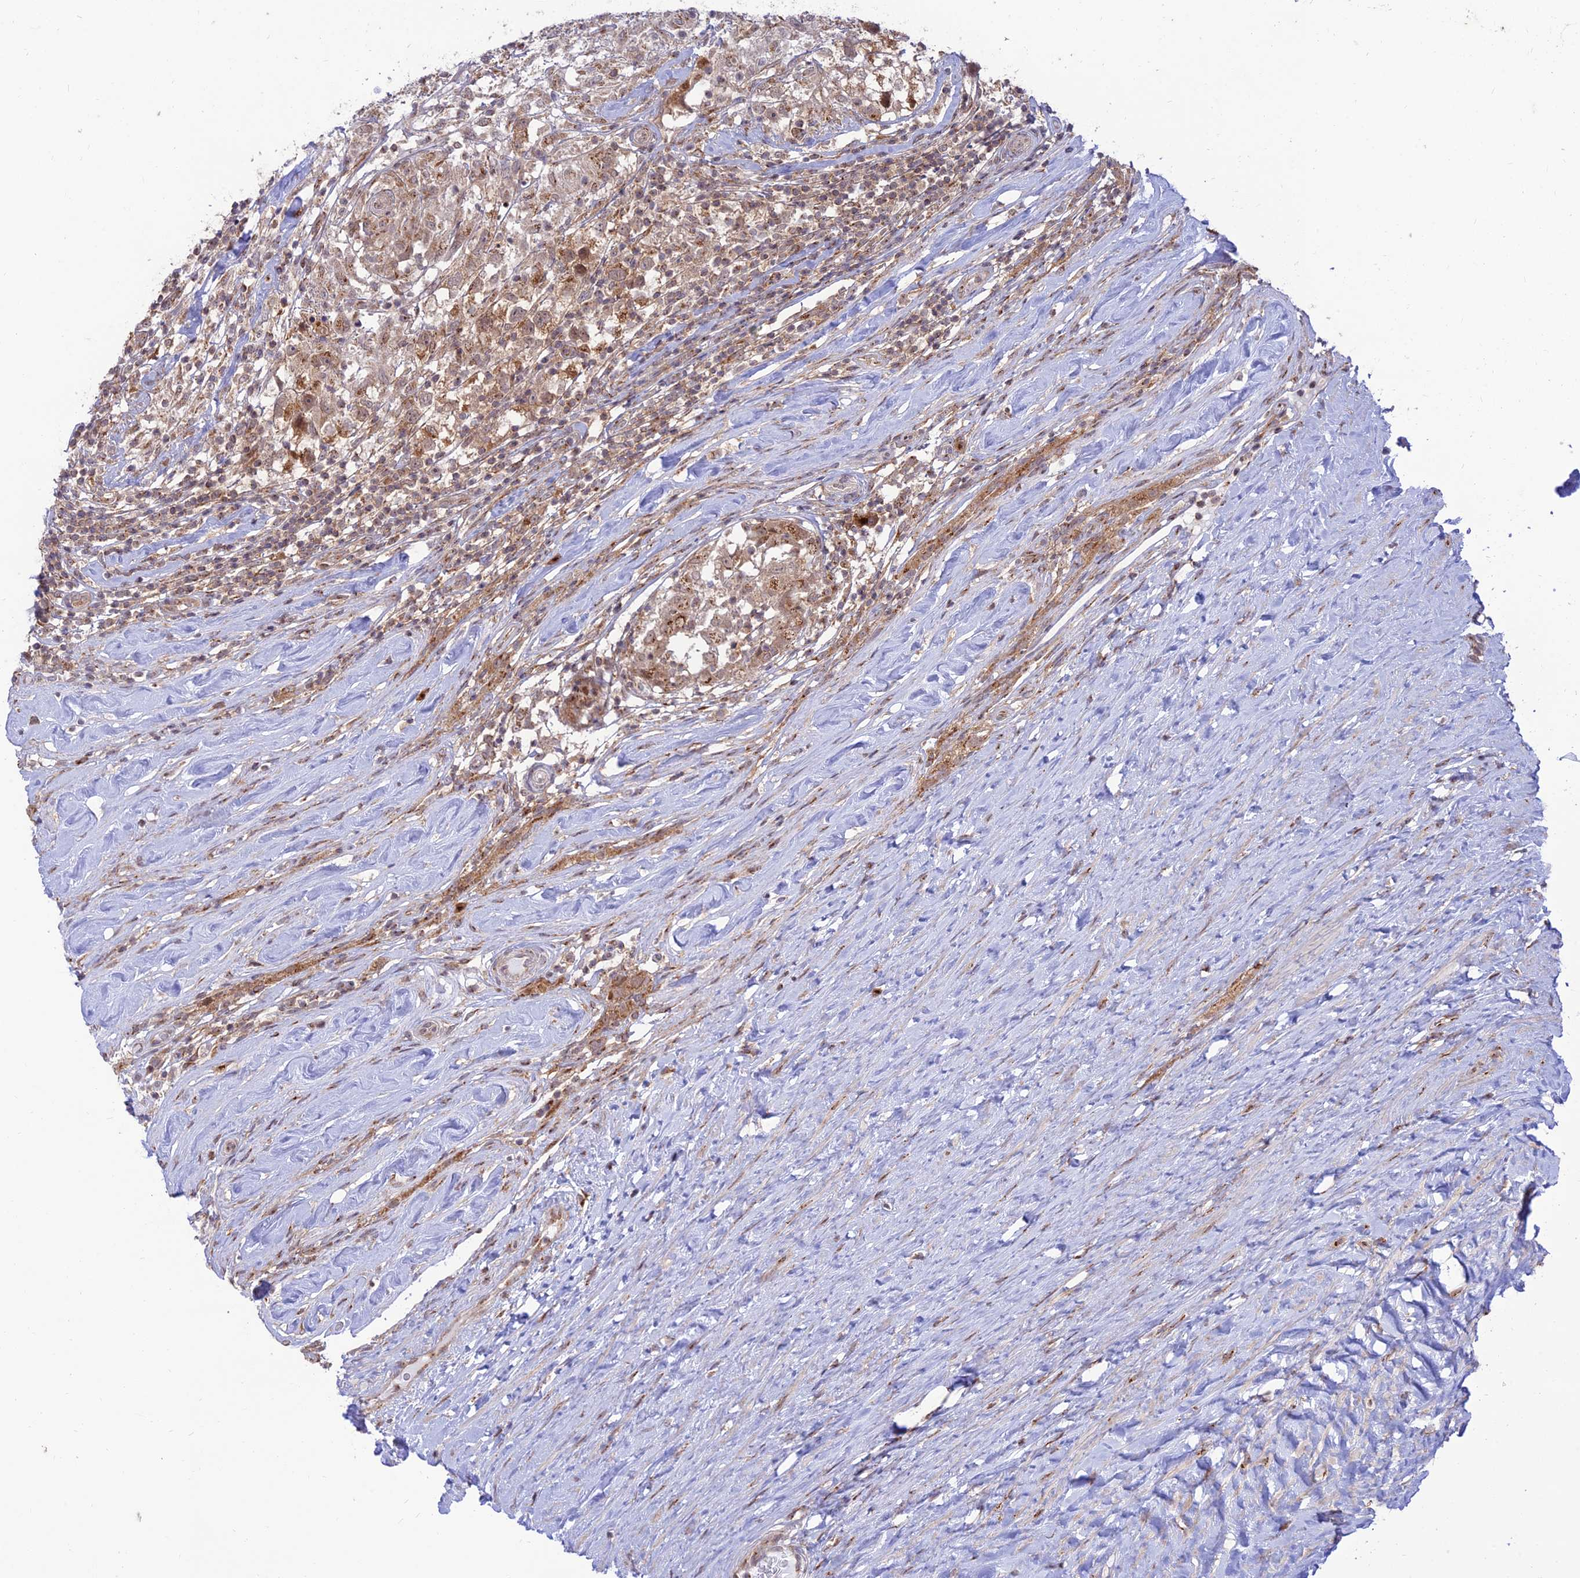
{"staining": {"intensity": "weak", "quantity": "25%-75%", "location": "cytoplasmic/membranous"}, "tissue": "testis cancer", "cell_type": "Tumor cells", "image_type": "cancer", "snomed": [{"axis": "morphology", "description": "Seminoma, NOS"}, {"axis": "topography", "description": "Testis"}], "caption": "Testis cancer stained for a protein (brown) demonstrates weak cytoplasmic/membranous positive expression in about 25%-75% of tumor cells.", "gene": "GOLGA3", "patient": {"sex": "male", "age": 46}}